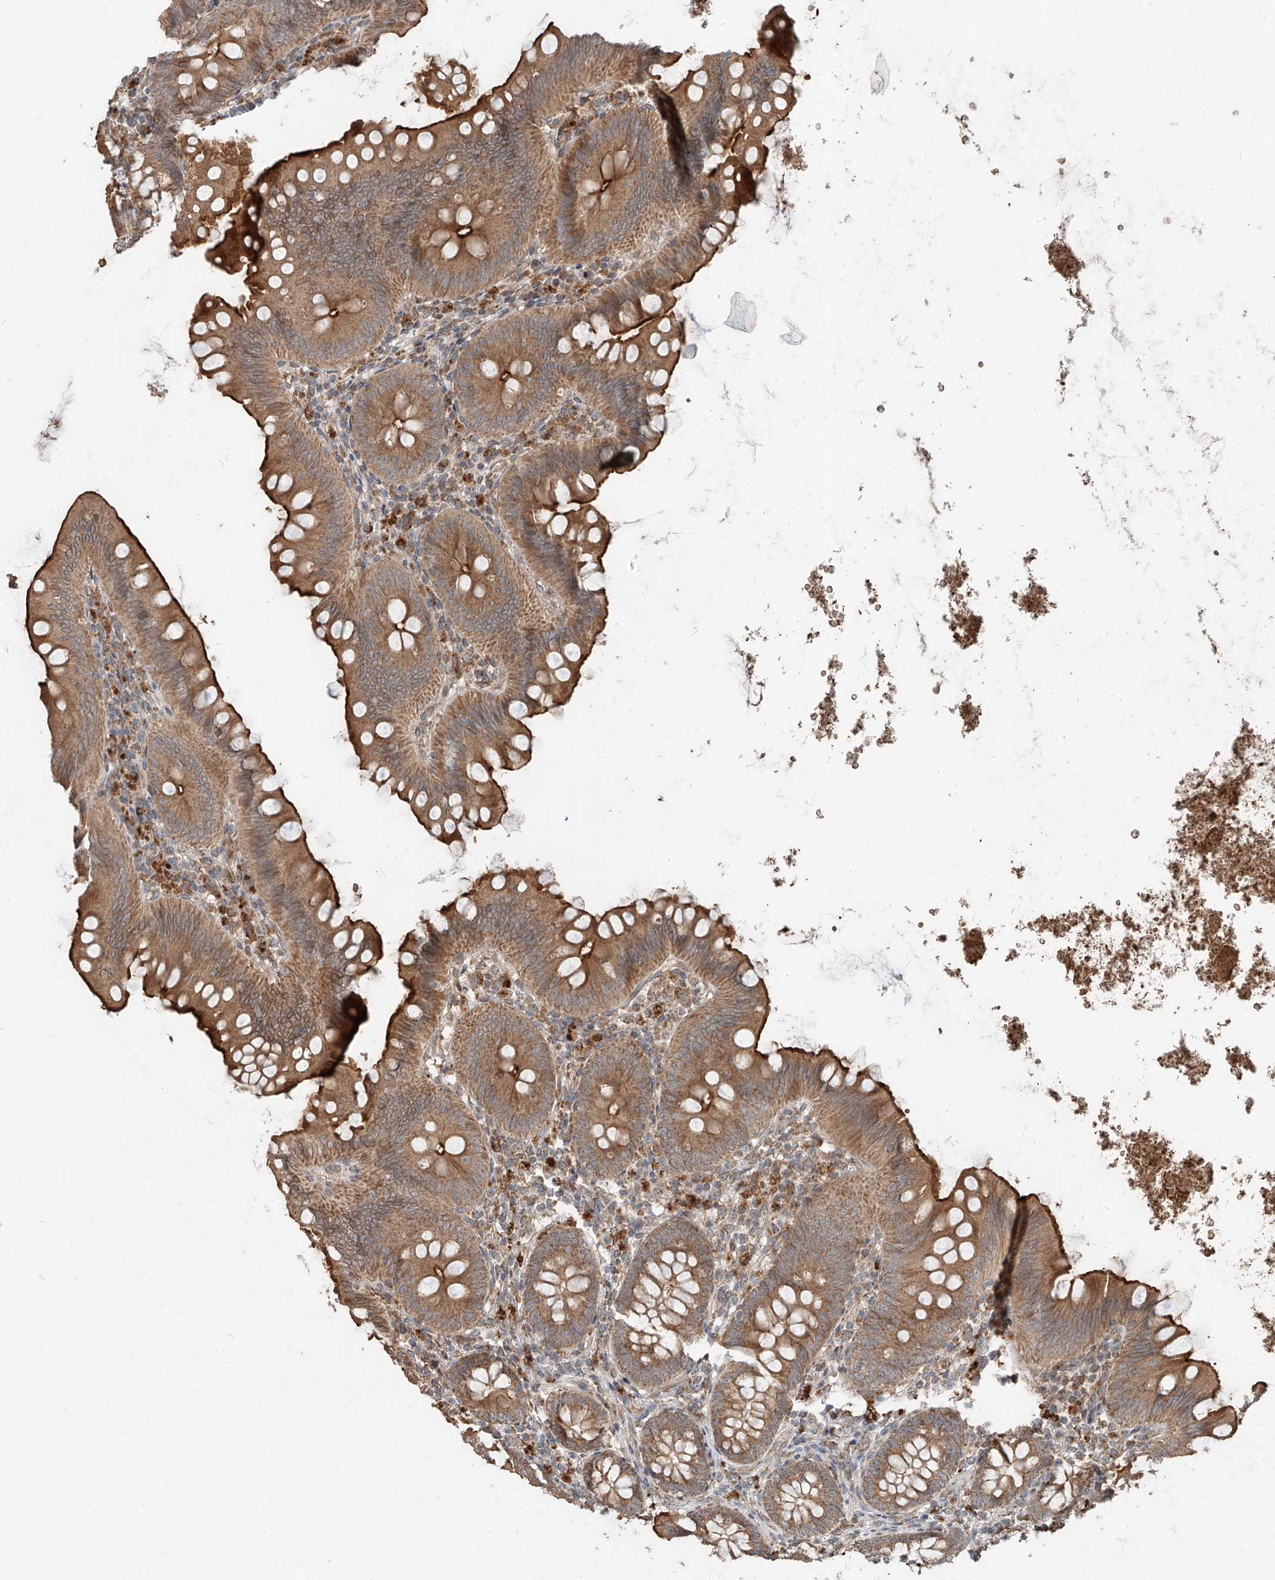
{"staining": {"intensity": "strong", "quantity": ">75%", "location": "cytoplasmic/membranous"}, "tissue": "appendix", "cell_type": "Glandular cells", "image_type": "normal", "snomed": [{"axis": "morphology", "description": "Normal tissue, NOS"}, {"axis": "topography", "description": "Appendix"}], "caption": "IHC (DAB) staining of unremarkable human appendix displays strong cytoplasmic/membranous protein expression in approximately >75% of glandular cells.", "gene": "STX19", "patient": {"sex": "female", "age": 62}}